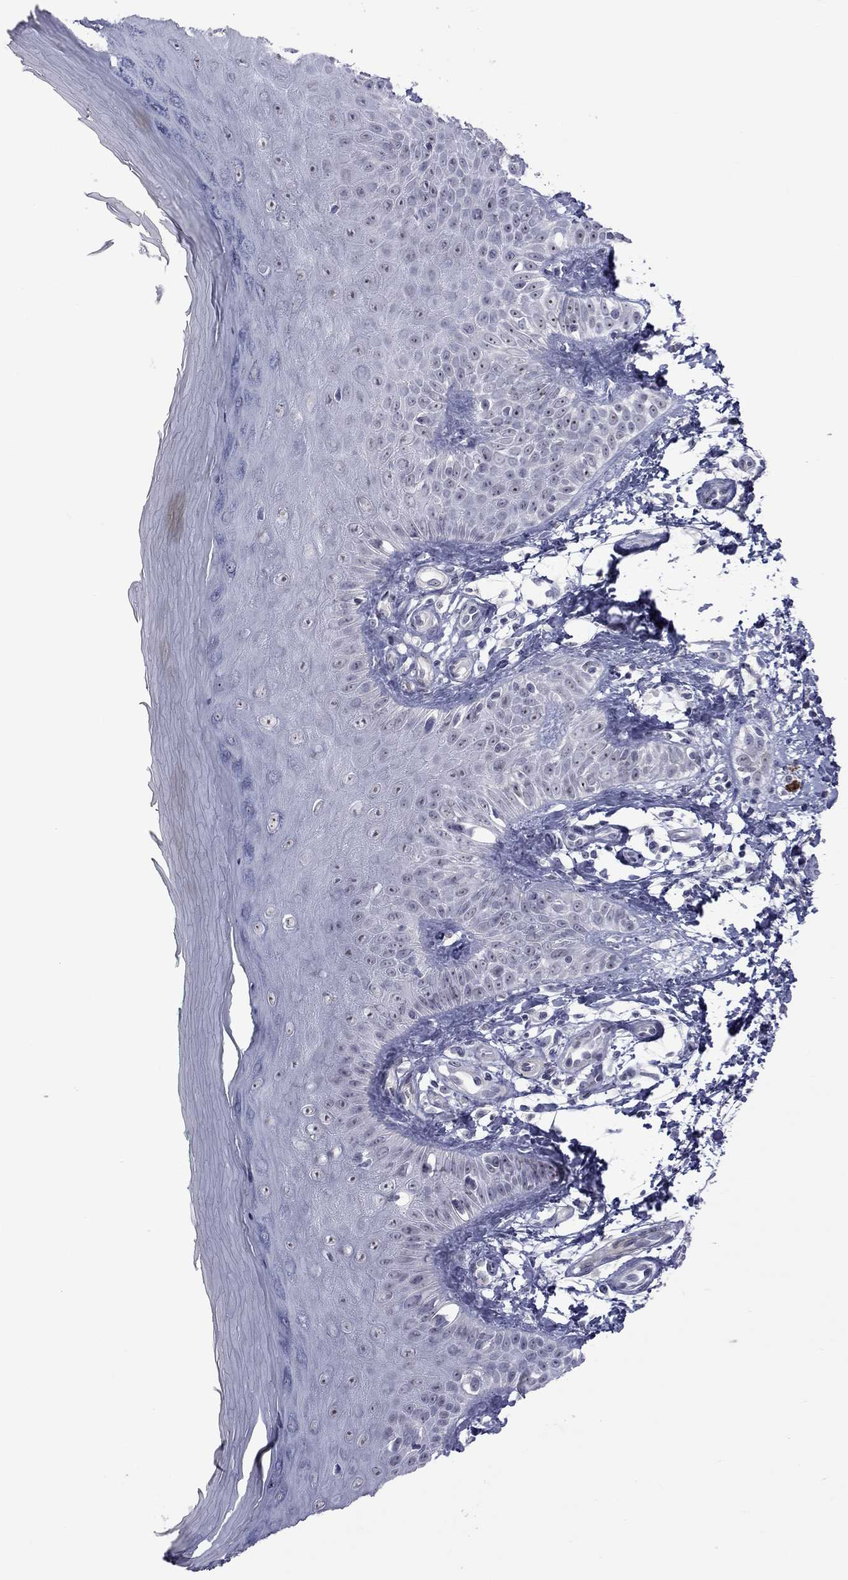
{"staining": {"intensity": "negative", "quantity": "none", "location": "none"}, "tissue": "skin", "cell_type": "Fibroblasts", "image_type": "normal", "snomed": [{"axis": "morphology", "description": "Normal tissue, NOS"}, {"axis": "morphology", "description": "Inflammation, NOS"}, {"axis": "morphology", "description": "Fibrosis, NOS"}, {"axis": "topography", "description": "Skin"}], "caption": "A high-resolution histopathology image shows immunohistochemistry (IHC) staining of normal skin, which reveals no significant staining in fibroblasts.", "gene": "GSG1L", "patient": {"sex": "male", "age": 71}}